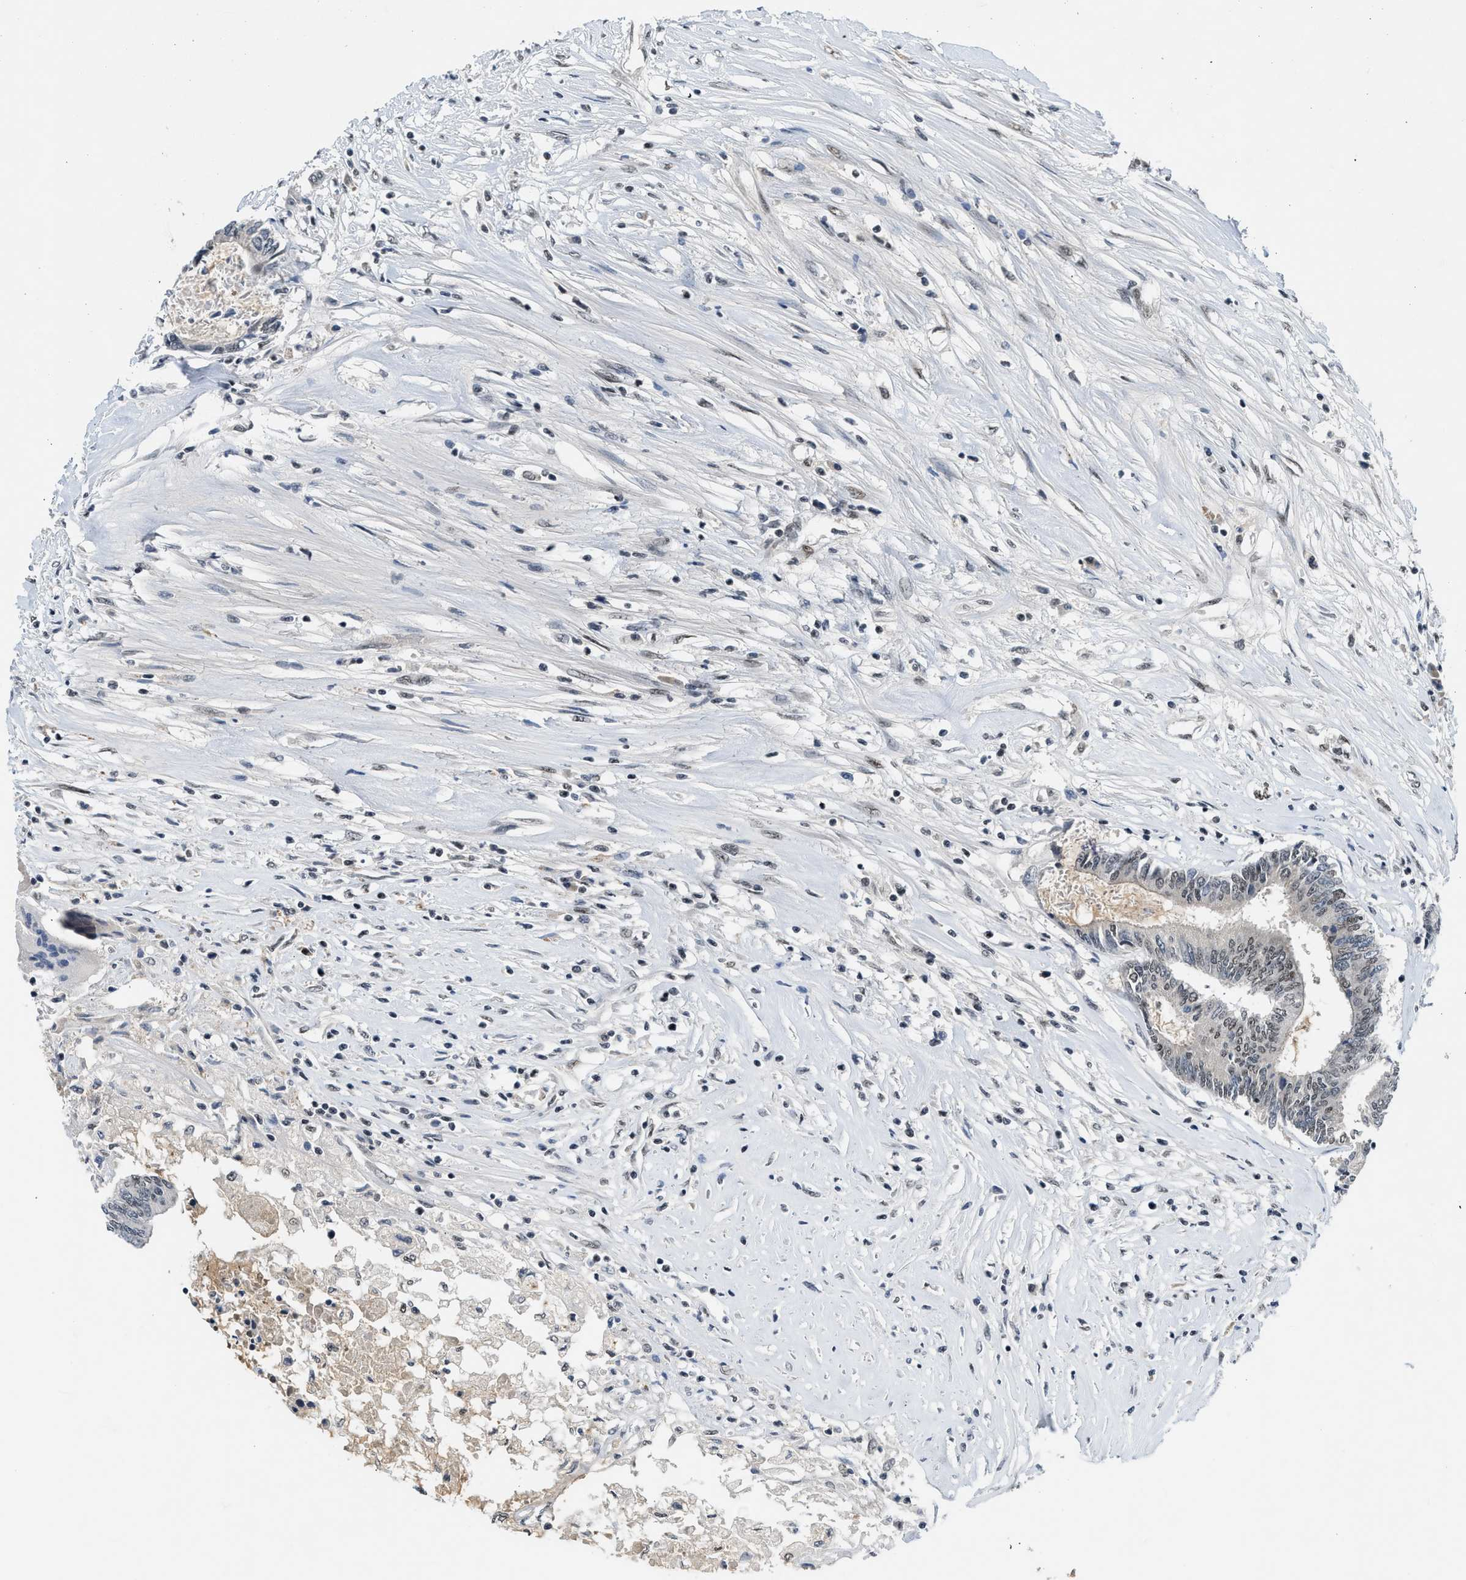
{"staining": {"intensity": "weak", "quantity": "25%-75%", "location": "nuclear"}, "tissue": "colorectal cancer", "cell_type": "Tumor cells", "image_type": "cancer", "snomed": [{"axis": "morphology", "description": "Adenocarcinoma, NOS"}, {"axis": "topography", "description": "Rectum"}], "caption": "Tumor cells display low levels of weak nuclear staining in approximately 25%-75% of cells in human adenocarcinoma (colorectal). The staining was performed using DAB to visualize the protein expression in brown, while the nuclei were stained in blue with hematoxylin (Magnification: 20x).", "gene": "NCOA1", "patient": {"sex": "male", "age": 63}}